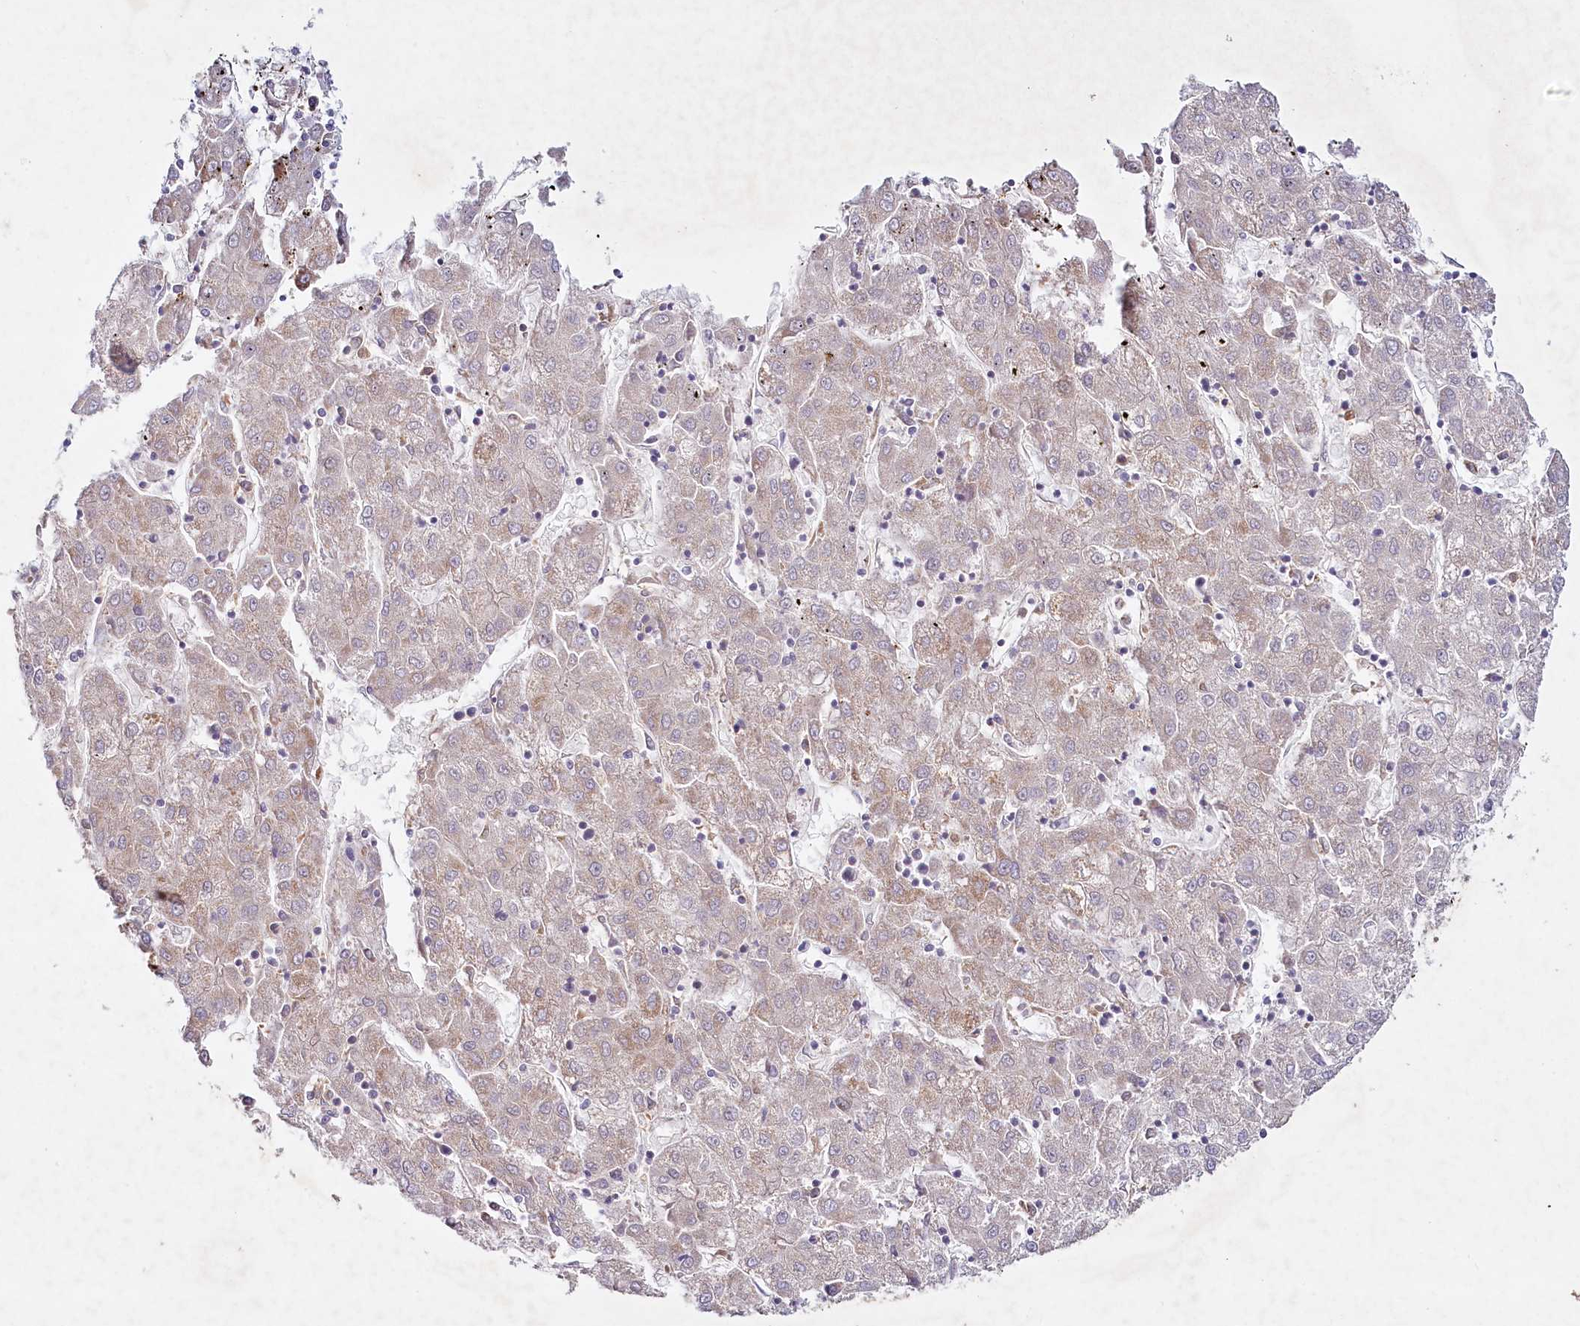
{"staining": {"intensity": "weak", "quantity": "25%-75%", "location": "cytoplasmic/membranous"}, "tissue": "liver cancer", "cell_type": "Tumor cells", "image_type": "cancer", "snomed": [{"axis": "morphology", "description": "Carcinoma, Hepatocellular, NOS"}, {"axis": "topography", "description": "Liver"}], "caption": "Liver cancer stained with immunohistochemistry shows weak cytoplasmic/membranous positivity in about 25%-75% of tumor cells.", "gene": "ALDH3B1", "patient": {"sex": "male", "age": 72}}